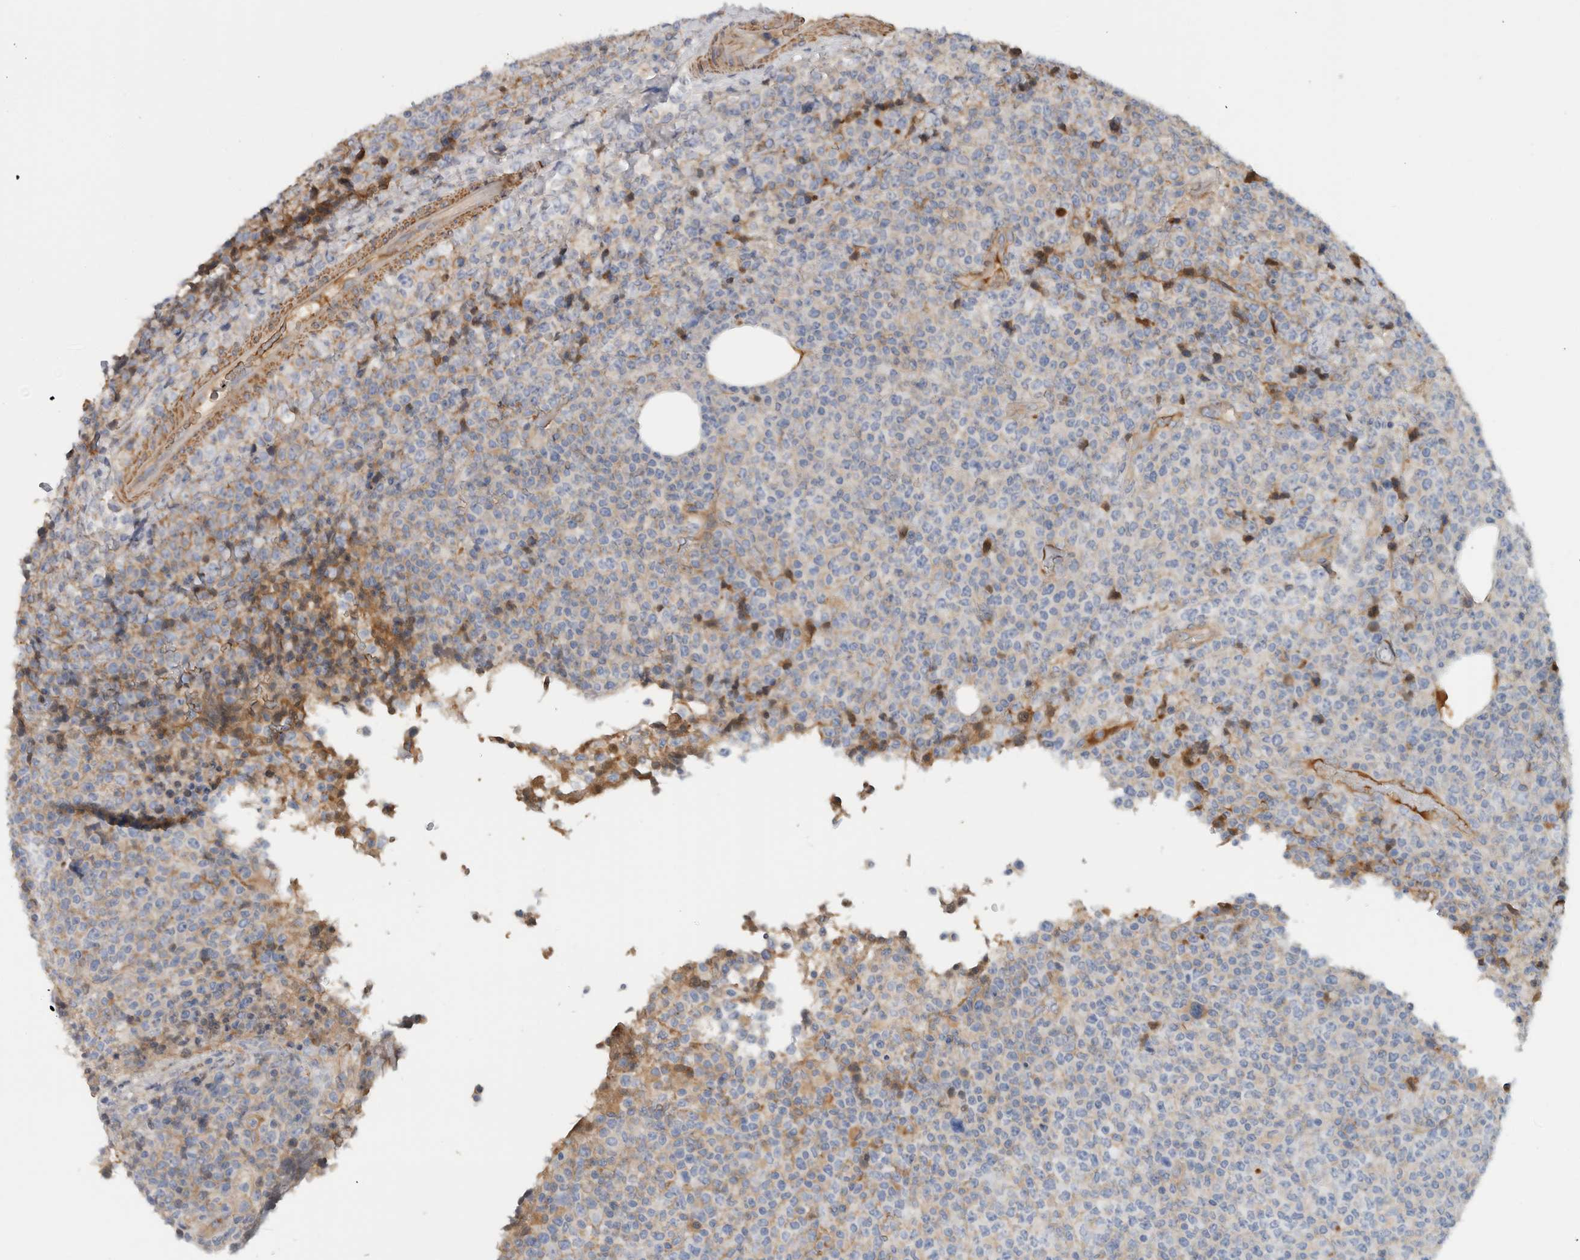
{"staining": {"intensity": "negative", "quantity": "none", "location": "none"}, "tissue": "lymphoma", "cell_type": "Tumor cells", "image_type": "cancer", "snomed": [{"axis": "morphology", "description": "Malignant lymphoma, non-Hodgkin's type, High grade"}, {"axis": "topography", "description": "Lymph node"}], "caption": "DAB immunohistochemical staining of malignant lymphoma, non-Hodgkin's type (high-grade) reveals no significant expression in tumor cells. (Immunohistochemistry (ihc), brightfield microscopy, high magnification).", "gene": "CFI", "patient": {"sex": "male", "age": 13}}